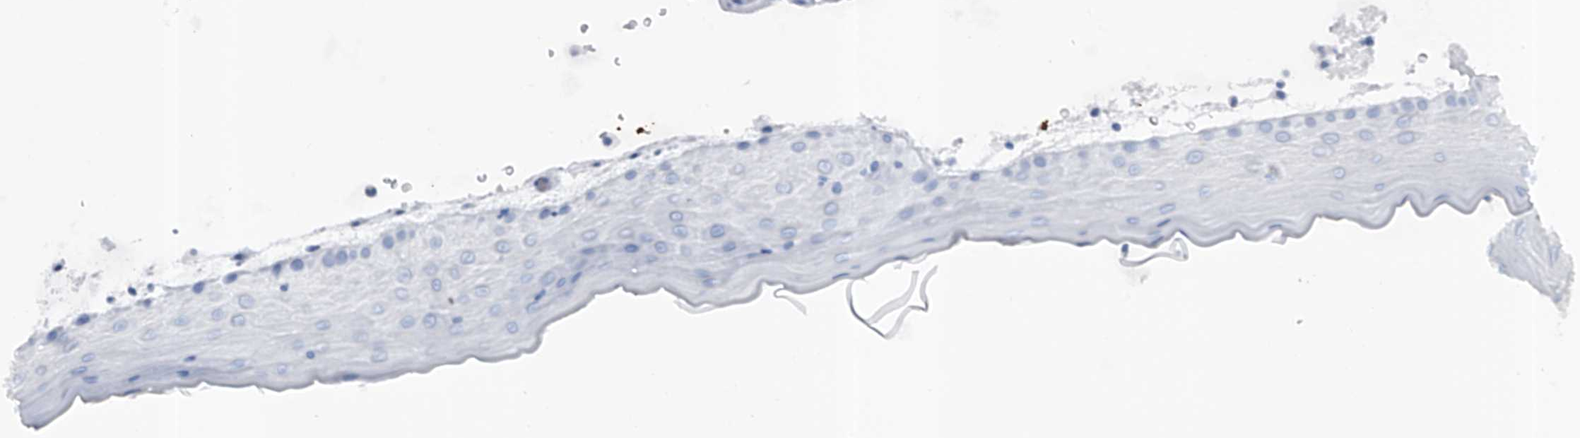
{"staining": {"intensity": "negative", "quantity": "none", "location": "none"}, "tissue": "oral mucosa", "cell_type": "Squamous epithelial cells", "image_type": "normal", "snomed": [{"axis": "morphology", "description": "Normal tissue, NOS"}, {"axis": "topography", "description": "Oral tissue"}], "caption": "Photomicrograph shows no significant protein expression in squamous epithelial cells of unremarkable oral mucosa. The staining is performed using DAB brown chromogen with nuclei counter-stained in using hematoxylin.", "gene": "RWDD2A", "patient": {"sex": "male", "age": 13}}